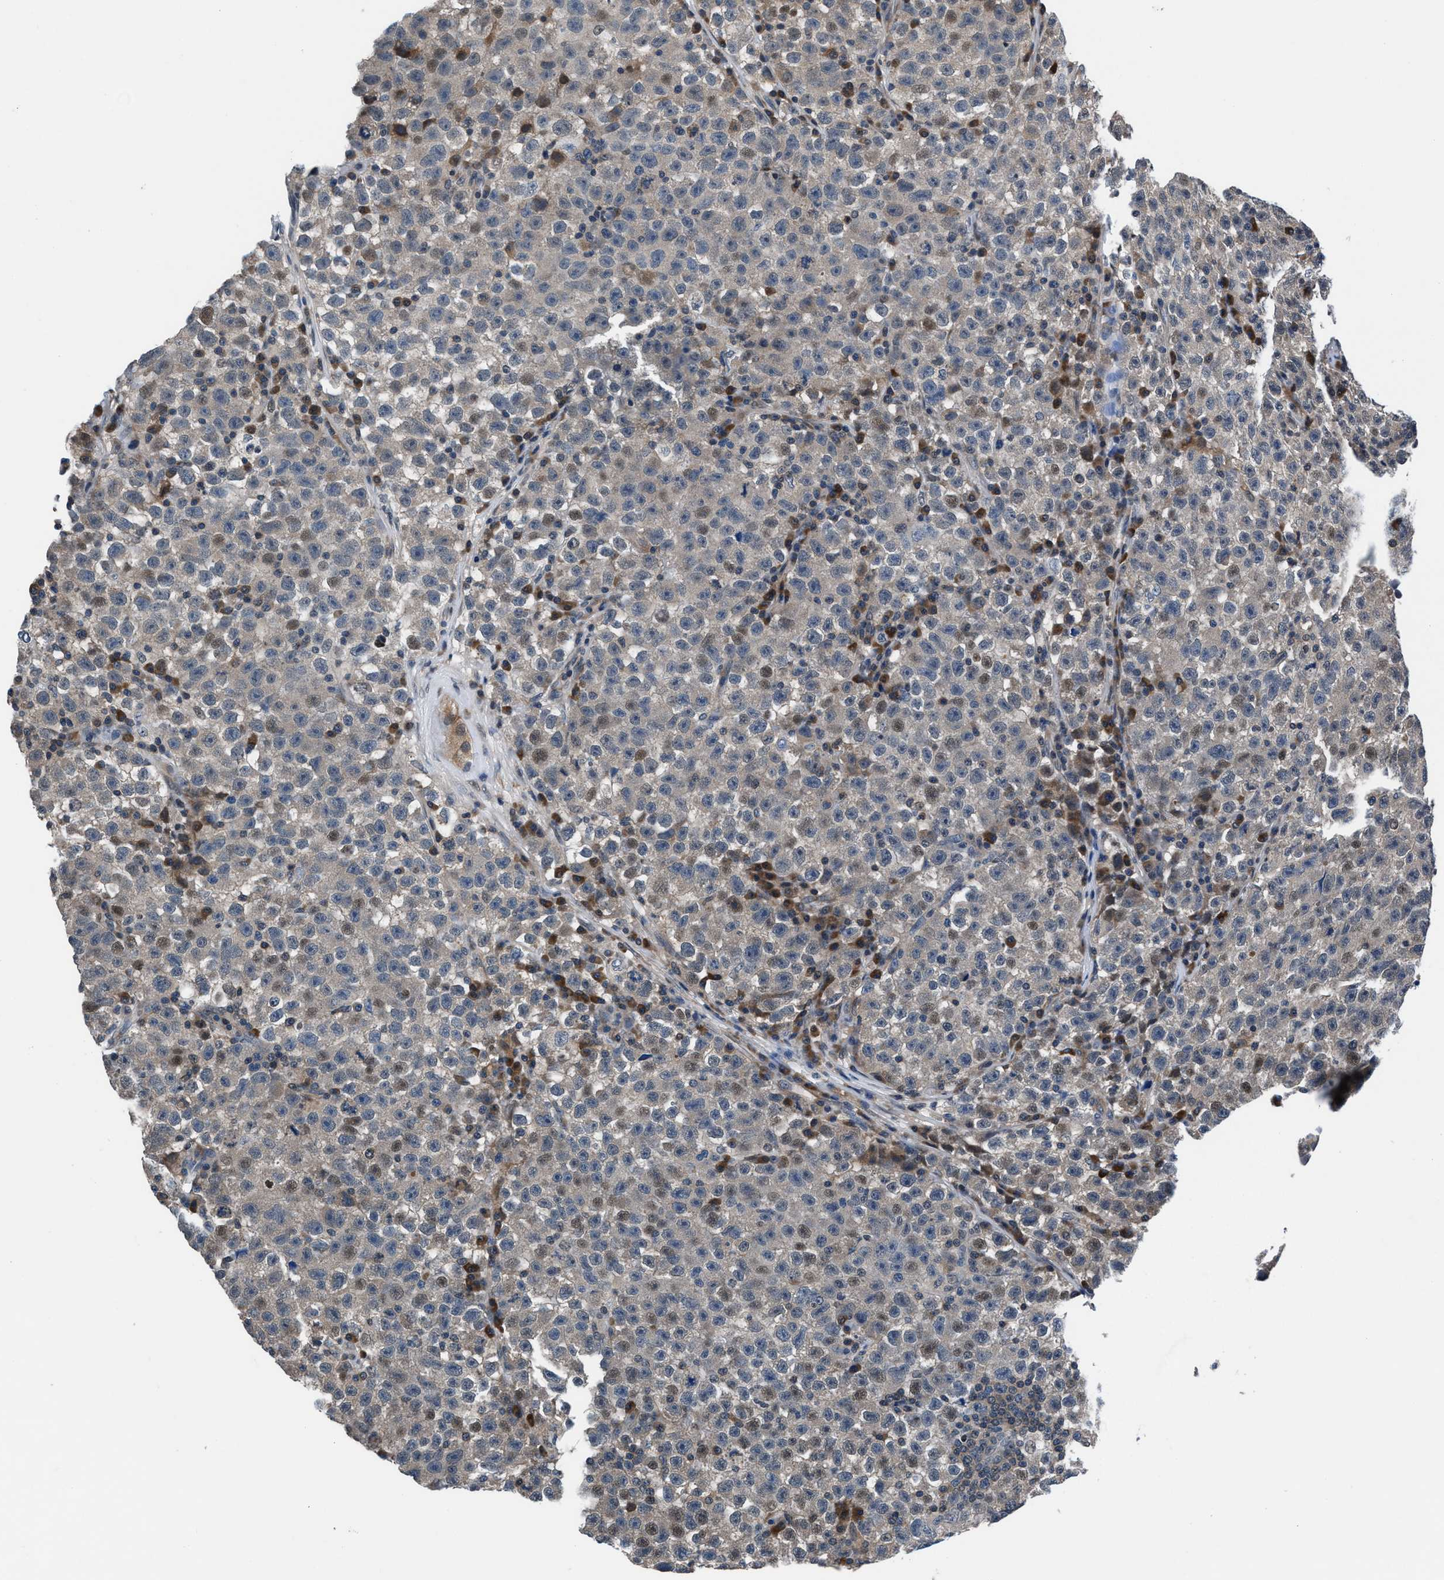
{"staining": {"intensity": "moderate", "quantity": "<25%", "location": "cytoplasmic/membranous,nuclear"}, "tissue": "testis cancer", "cell_type": "Tumor cells", "image_type": "cancer", "snomed": [{"axis": "morphology", "description": "Seminoma, NOS"}, {"axis": "topography", "description": "Testis"}], "caption": "Immunohistochemistry (IHC) (DAB (3,3'-diaminobenzidine)) staining of testis seminoma demonstrates moderate cytoplasmic/membranous and nuclear protein positivity in about <25% of tumor cells.", "gene": "PRPSAP2", "patient": {"sex": "male", "age": 22}}